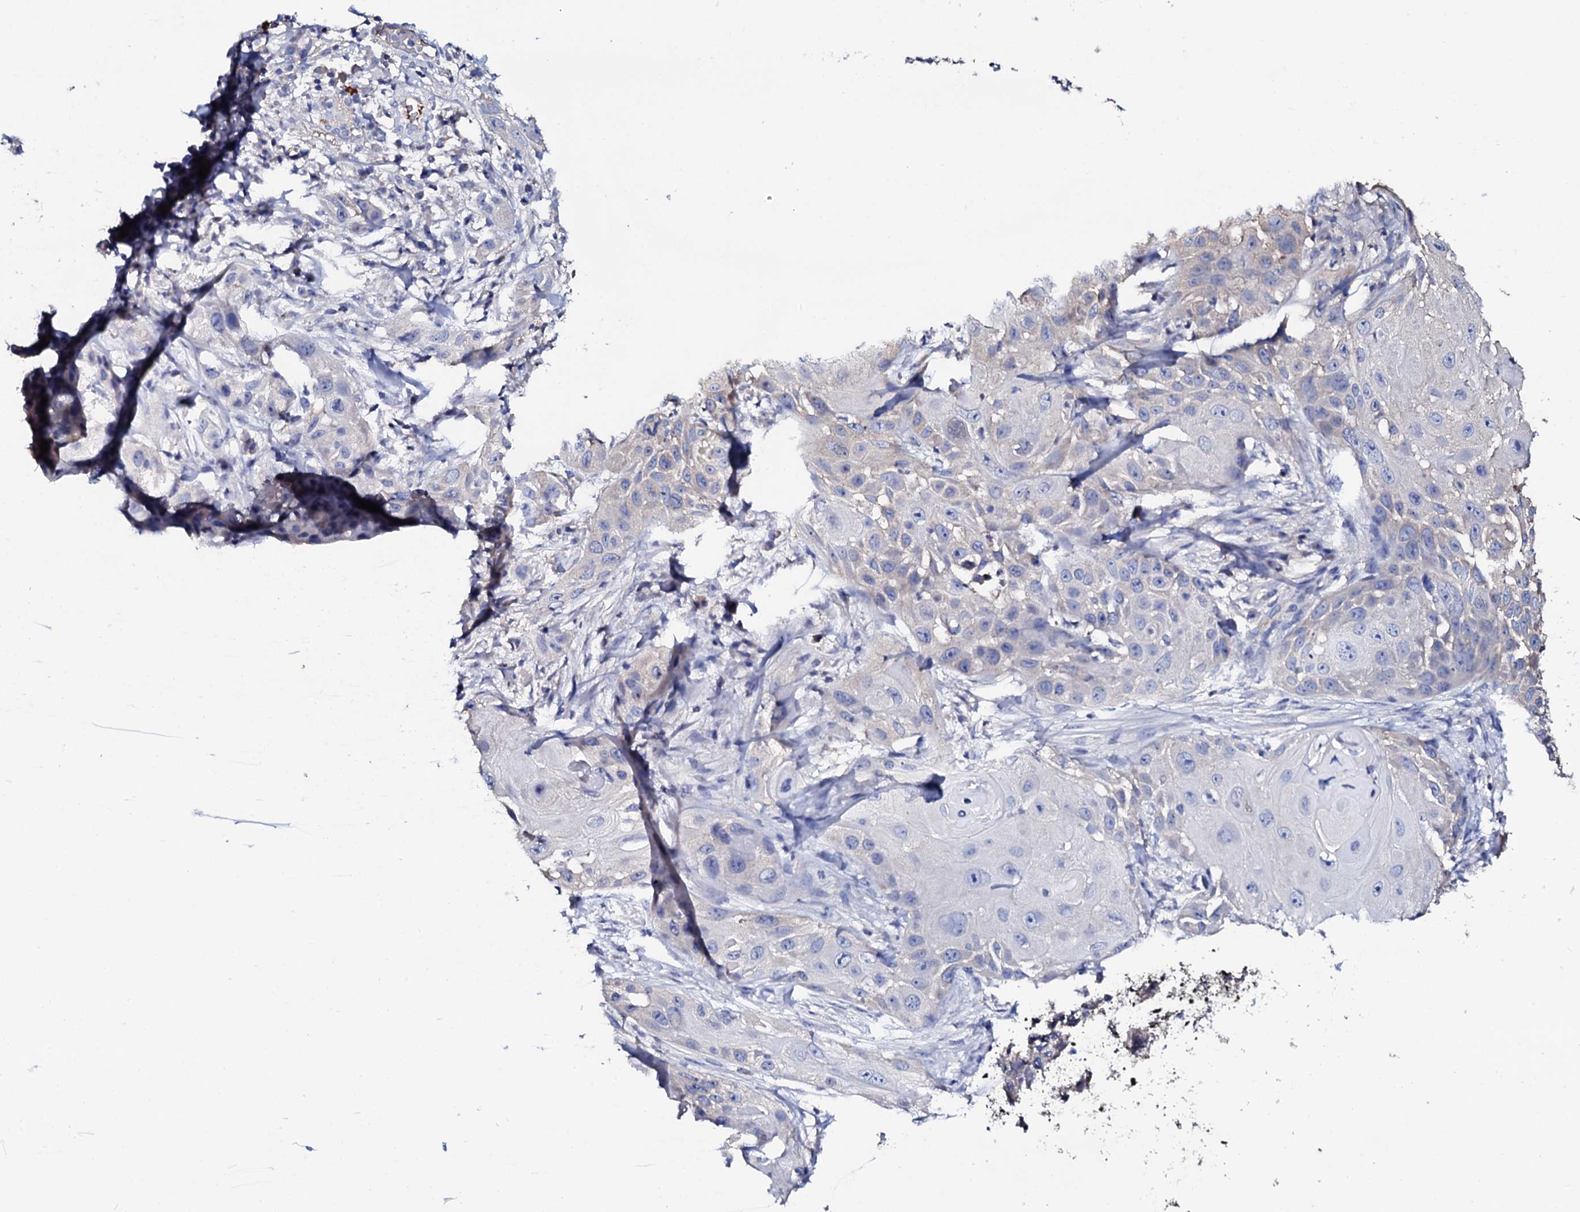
{"staining": {"intensity": "negative", "quantity": "none", "location": "none"}, "tissue": "skin cancer", "cell_type": "Tumor cells", "image_type": "cancer", "snomed": [{"axis": "morphology", "description": "Squamous cell carcinoma, NOS"}, {"axis": "topography", "description": "Skin"}], "caption": "Skin squamous cell carcinoma was stained to show a protein in brown. There is no significant staining in tumor cells.", "gene": "TCAF2", "patient": {"sex": "female", "age": 44}}